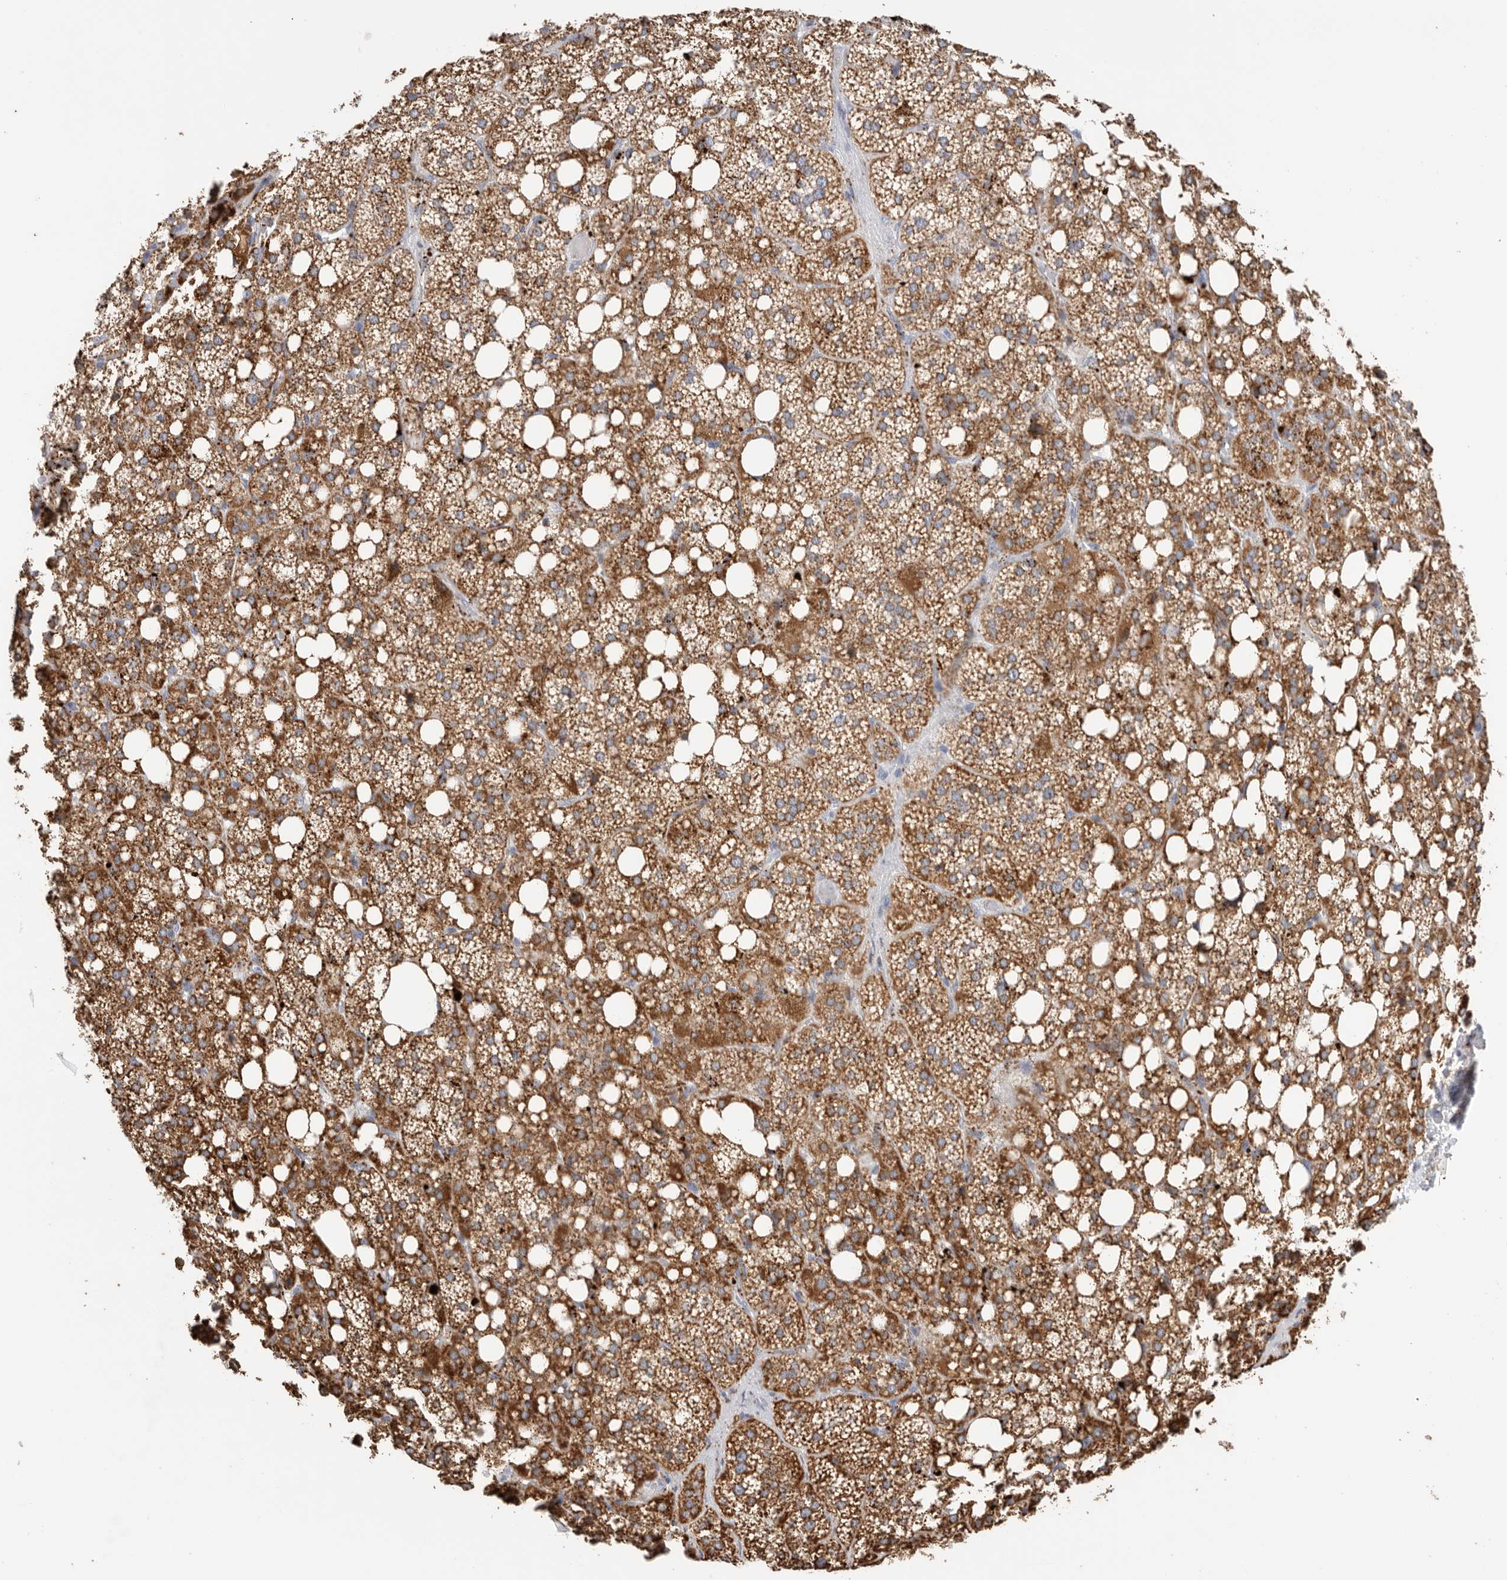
{"staining": {"intensity": "strong", "quantity": ">75%", "location": "cytoplasmic/membranous"}, "tissue": "adrenal gland", "cell_type": "Glandular cells", "image_type": "normal", "snomed": [{"axis": "morphology", "description": "Normal tissue, NOS"}, {"axis": "topography", "description": "Adrenal gland"}], "caption": "Brown immunohistochemical staining in normal human adrenal gland displays strong cytoplasmic/membranous staining in about >75% of glandular cells.", "gene": "GGH", "patient": {"sex": "female", "age": 59}}